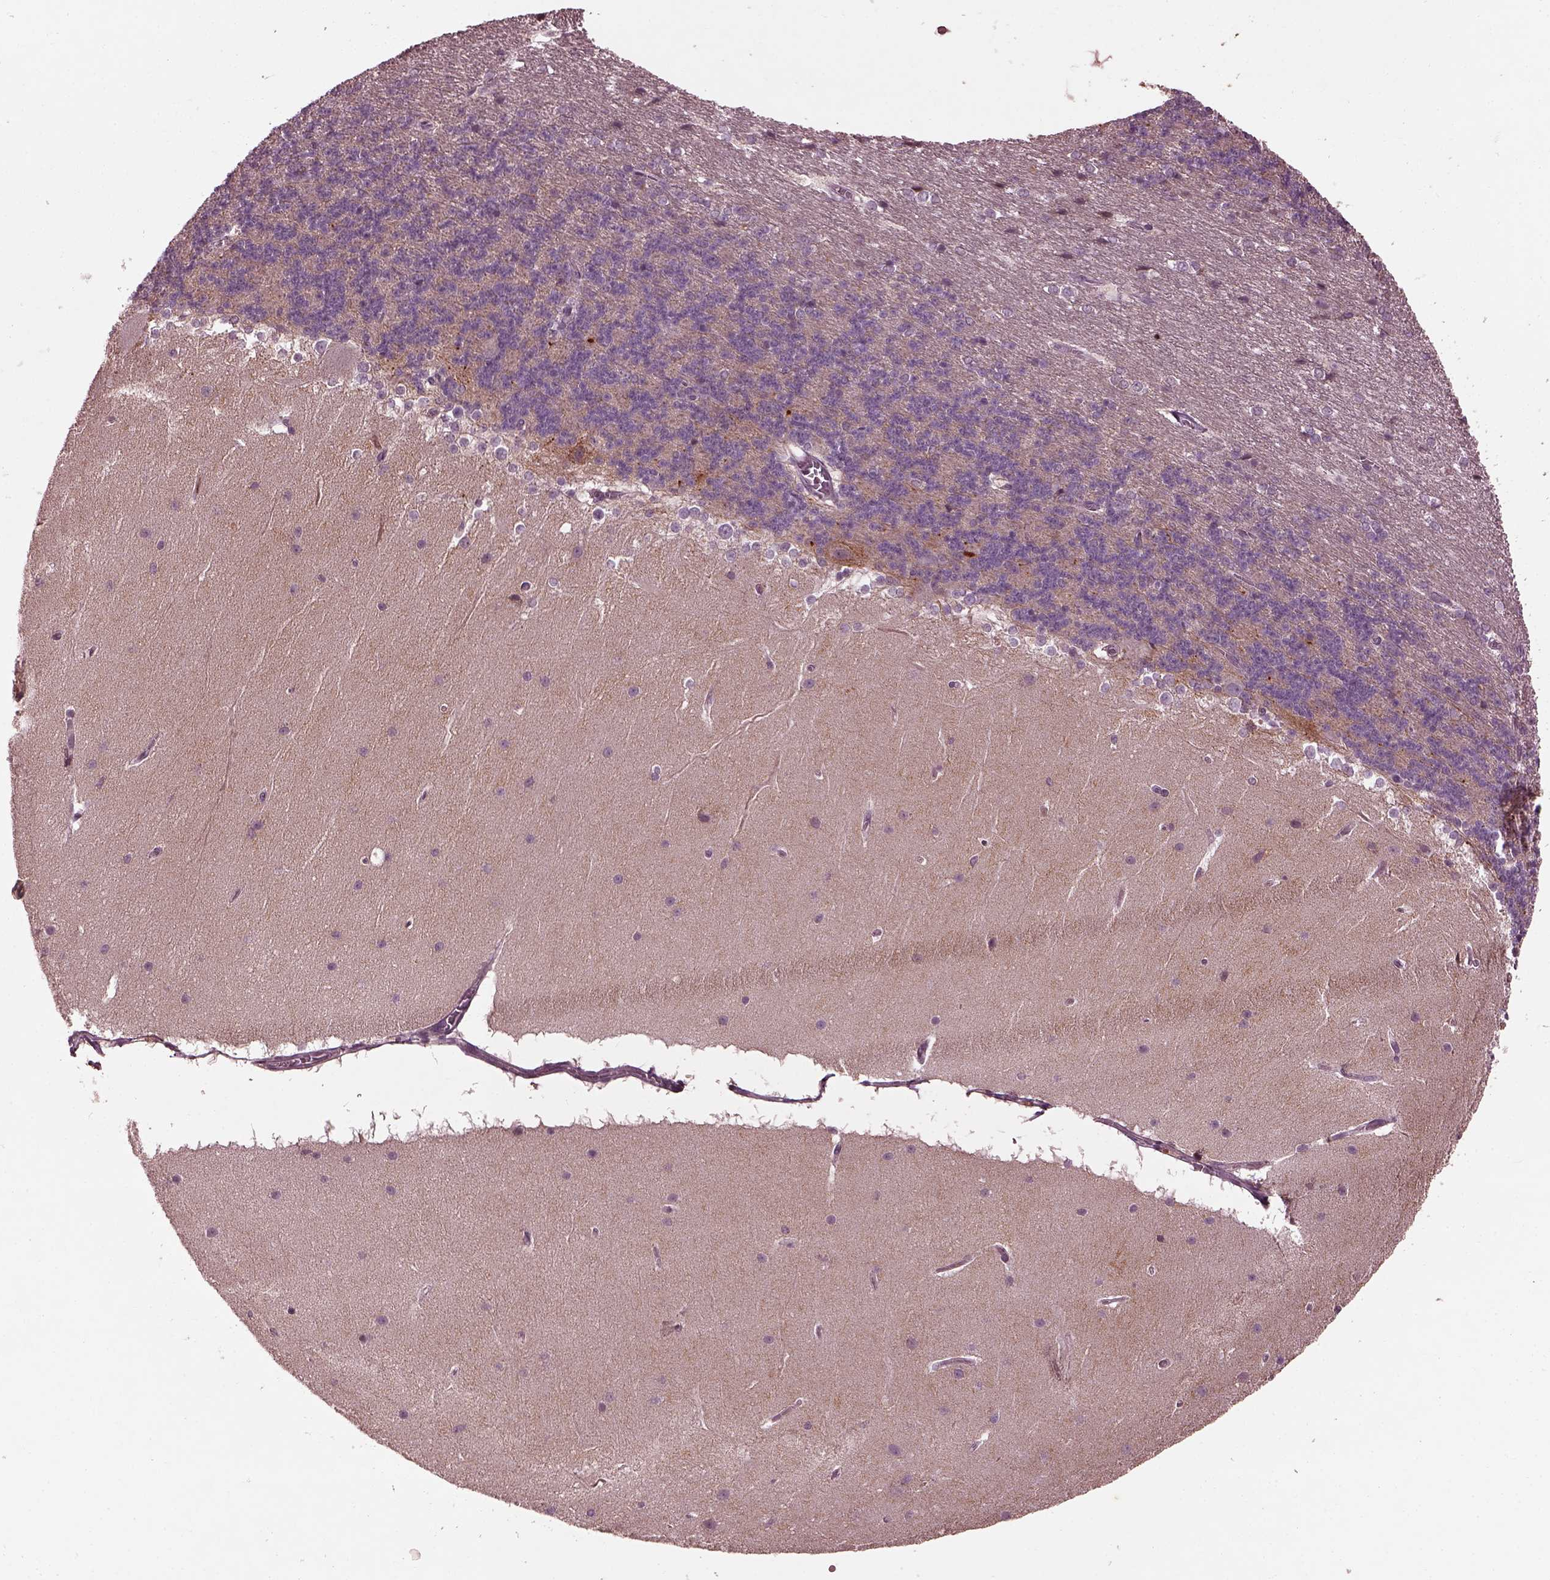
{"staining": {"intensity": "negative", "quantity": "none", "location": "none"}, "tissue": "cerebellum", "cell_type": "Cells in granular layer", "image_type": "normal", "snomed": [{"axis": "morphology", "description": "Normal tissue, NOS"}, {"axis": "topography", "description": "Cerebellum"}], "caption": "This histopathology image is of benign cerebellum stained with immunohistochemistry (IHC) to label a protein in brown with the nuclei are counter-stained blue. There is no staining in cells in granular layer.", "gene": "EFEMP1", "patient": {"sex": "female", "age": 19}}